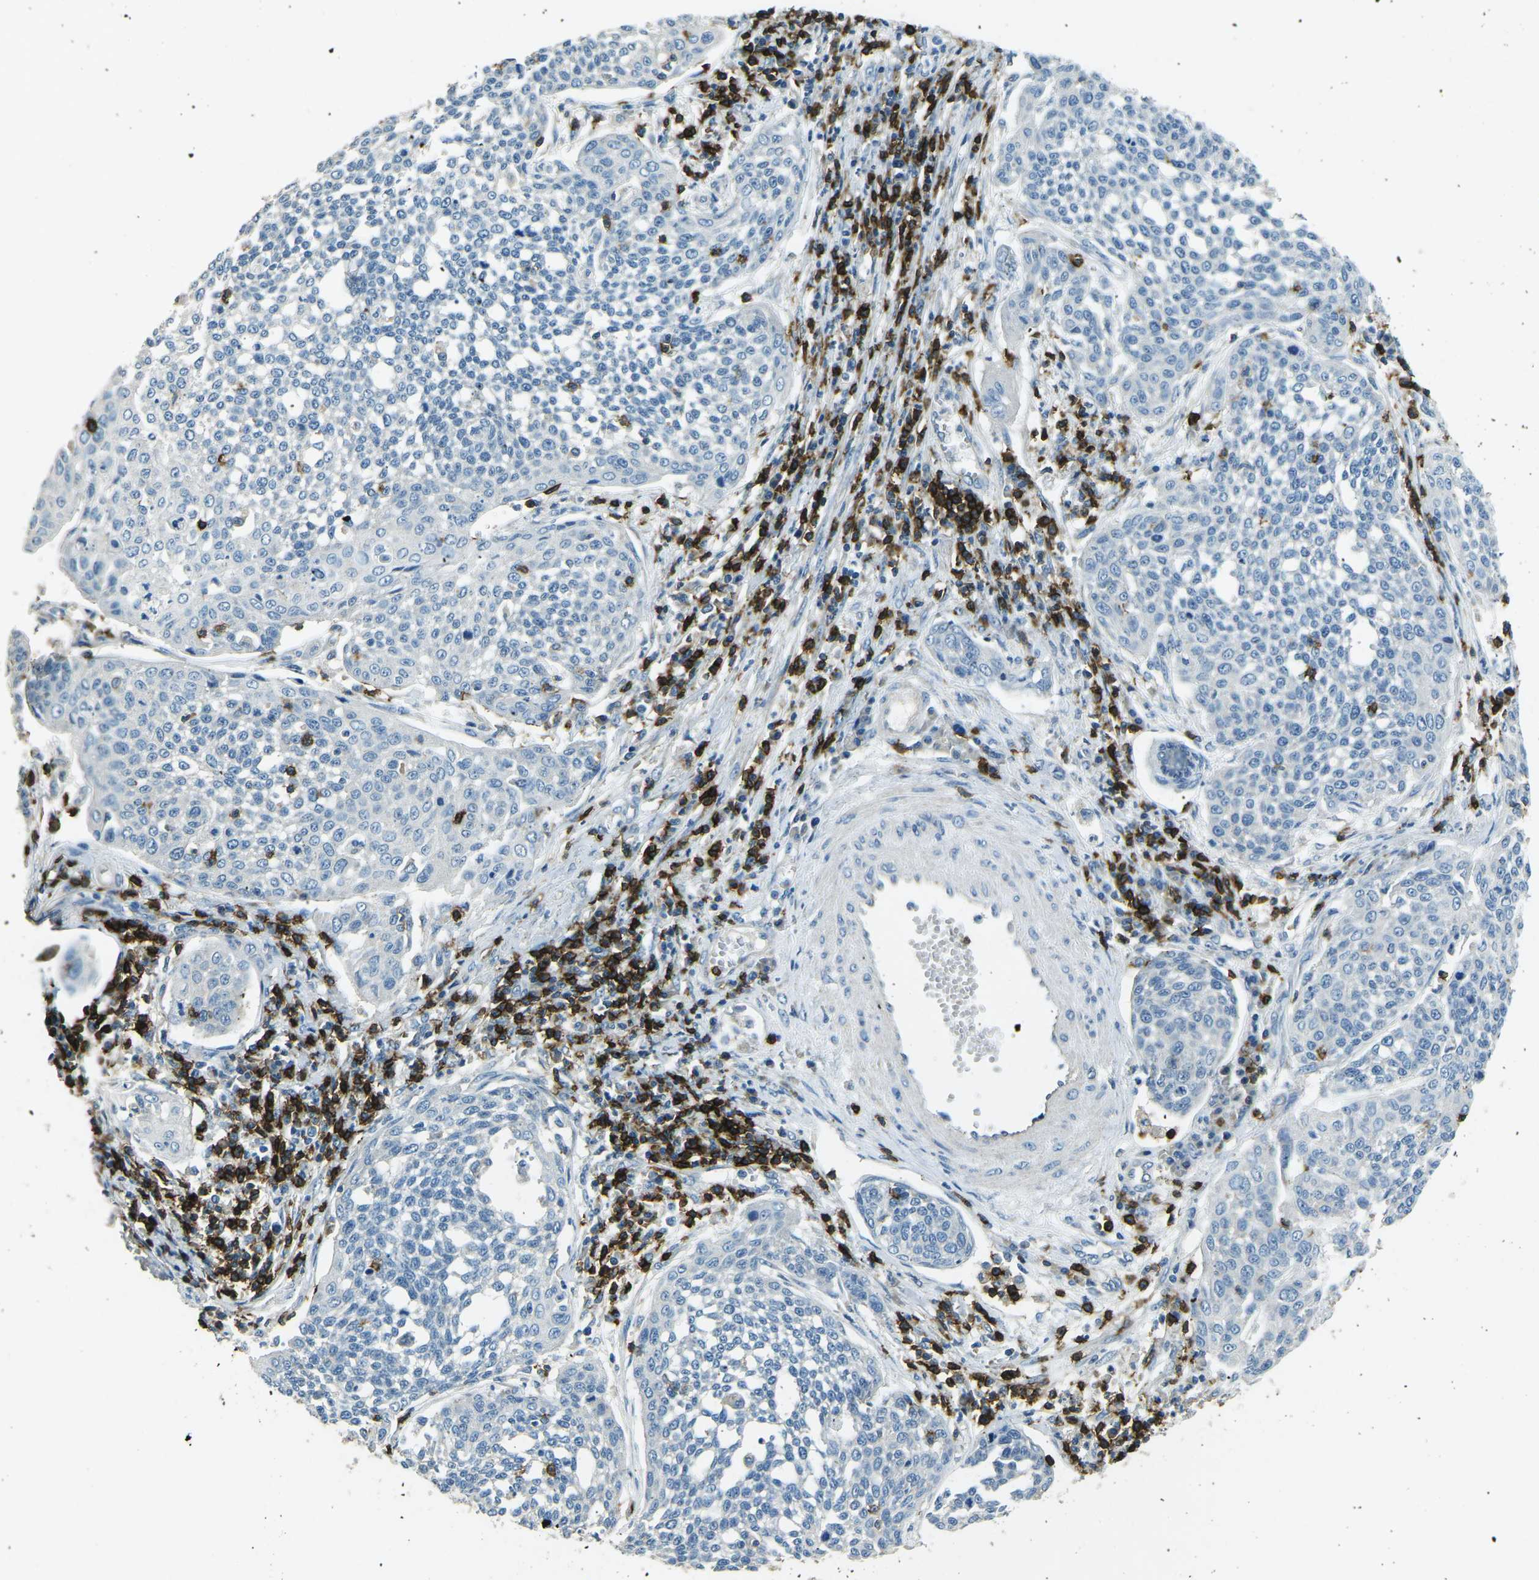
{"staining": {"intensity": "negative", "quantity": "none", "location": "none"}, "tissue": "cervical cancer", "cell_type": "Tumor cells", "image_type": "cancer", "snomed": [{"axis": "morphology", "description": "Squamous cell carcinoma, NOS"}, {"axis": "topography", "description": "Cervix"}], "caption": "DAB immunohistochemical staining of cervical cancer (squamous cell carcinoma) displays no significant positivity in tumor cells. (Immunohistochemistry, brightfield microscopy, high magnification).", "gene": "CD6", "patient": {"sex": "female", "age": 34}}